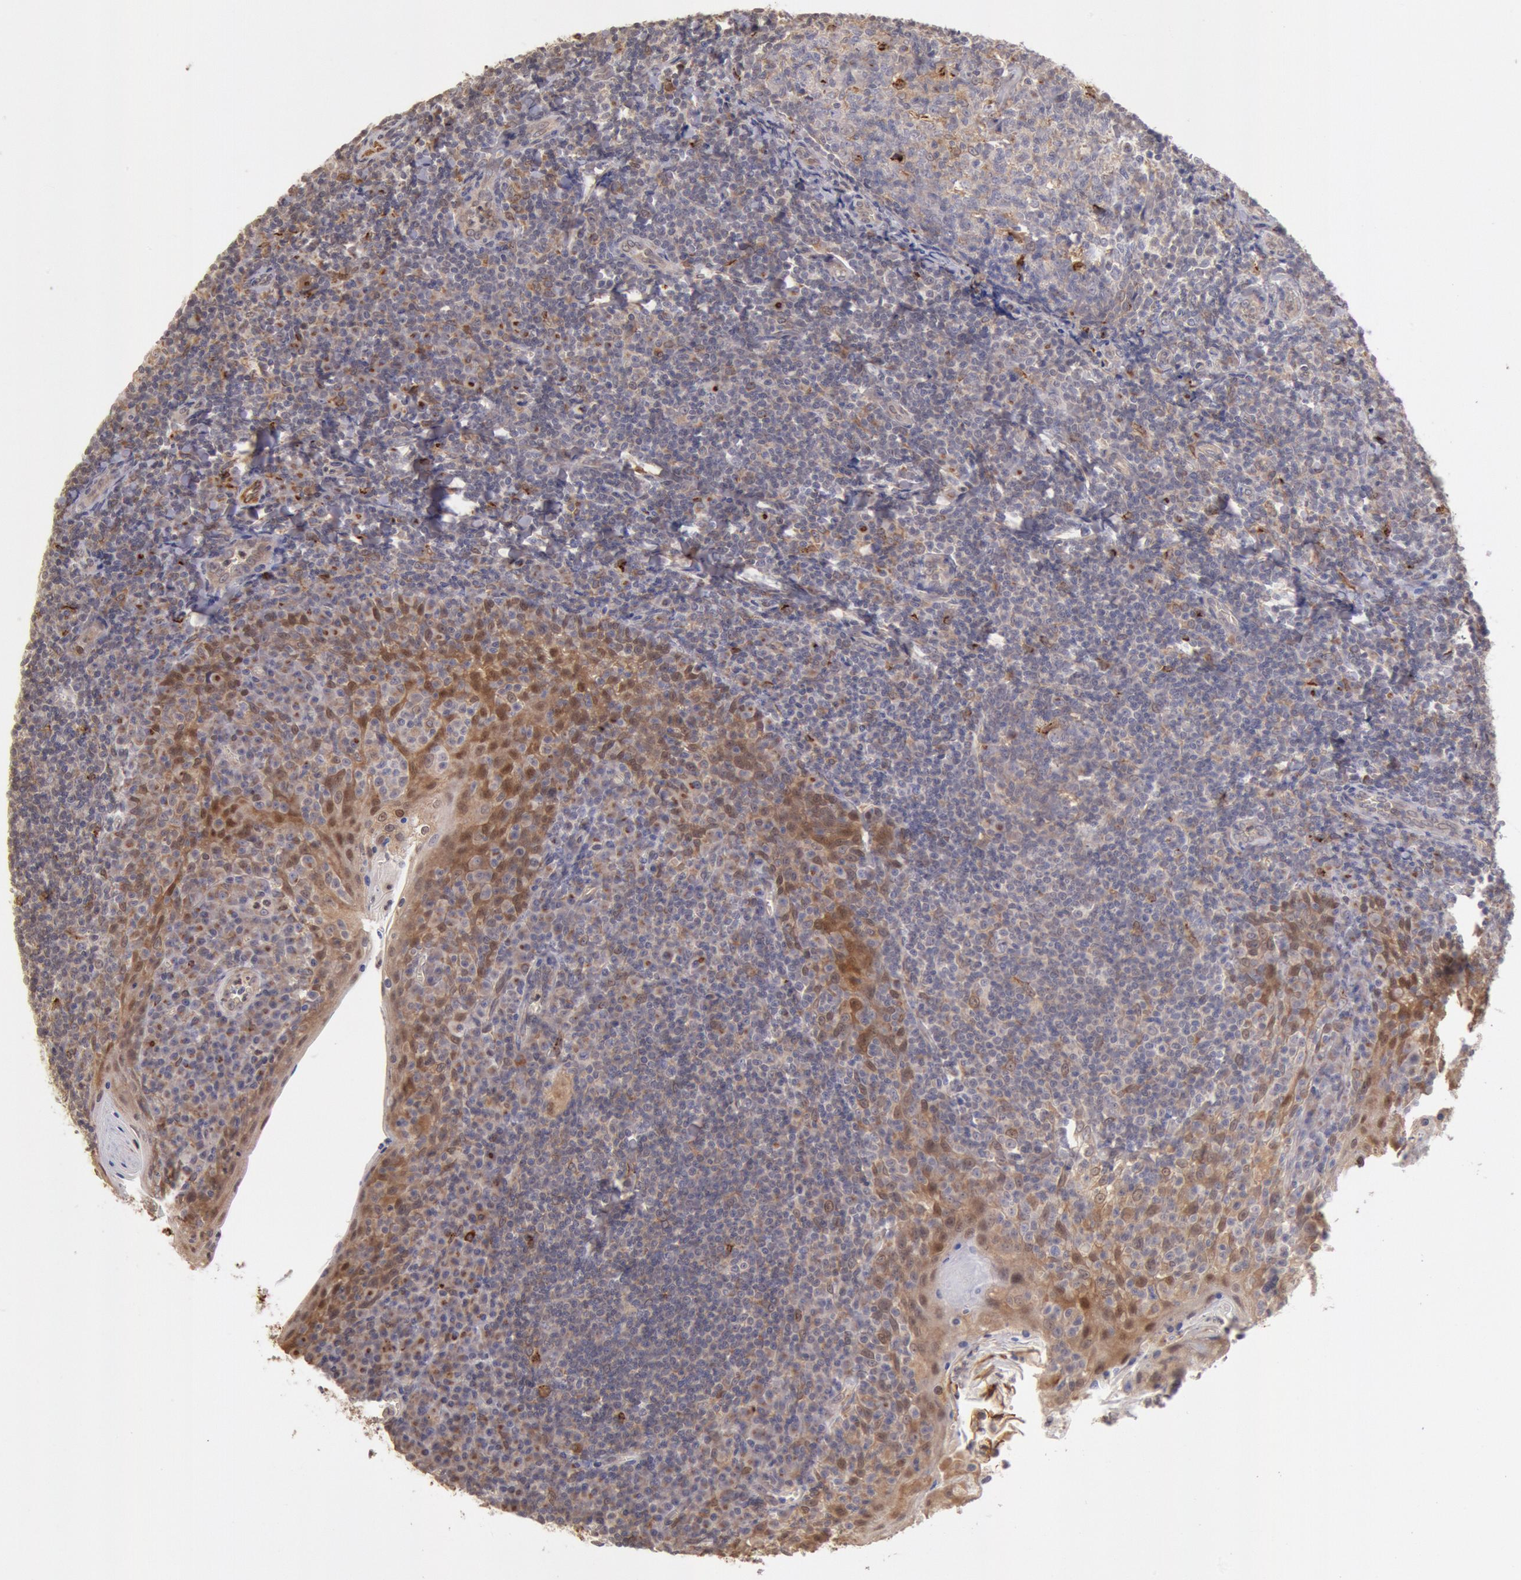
{"staining": {"intensity": "weak", "quantity": "25%-75%", "location": "cytoplasmic/membranous"}, "tissue": "tonsil", "cell_type": "Germinal center cells", "image_type": "normal", "snomed": [{"axis": "morphology", "description": "Normal tissue, NOS"}, {"axis": "topography", "description": "Tonsil"}], "caption": "Germinal center cells exhibit low levels of weak cytoplasmic/membranous positivity in about 25%-75% of cells in unremarkable human tonsil.", "gene": "COMT", "patient": {"sex": "male", "age": 31}}